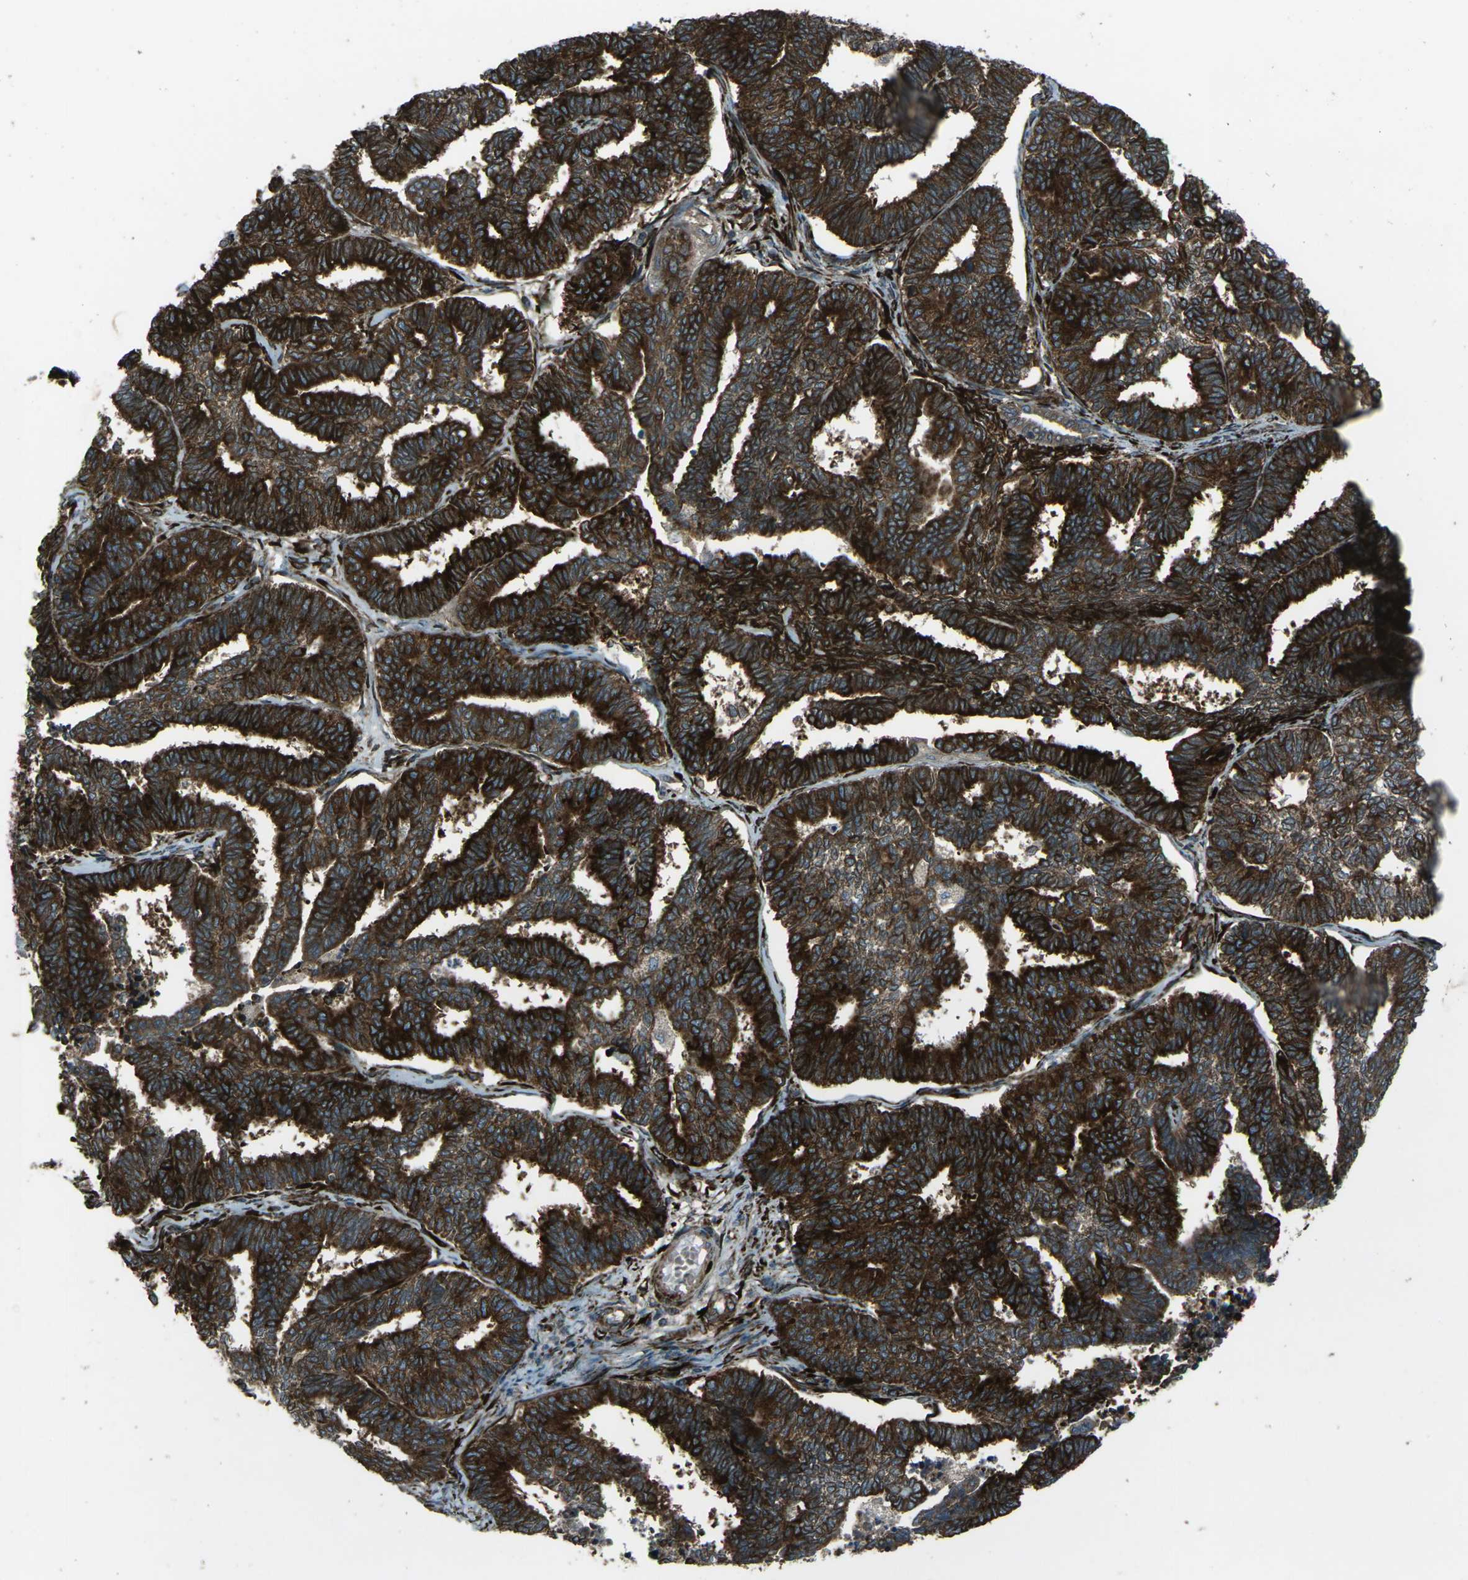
{"staining": {"intensity": "strong", "quantity": ">75%", "location": "cytoplasmic/membranous"}, "tissue": "endometrial cancer", "cell_type": "Tumor cells", "image_type": "cancer", "snomed": [{"axis": "morphology", "description": "Adenocarcinoma, NOS"}, {"axis": "topography", "description": "Endometrium"}], "caption": "Brown immunohistochemical staining in human endometrial adenocarcinoma reveals strong cytoplasmic/membranous expression in about >75% of tumor cells.", "gene": "LSMEM1", "patient": {"sex": "female", "age": 70}}